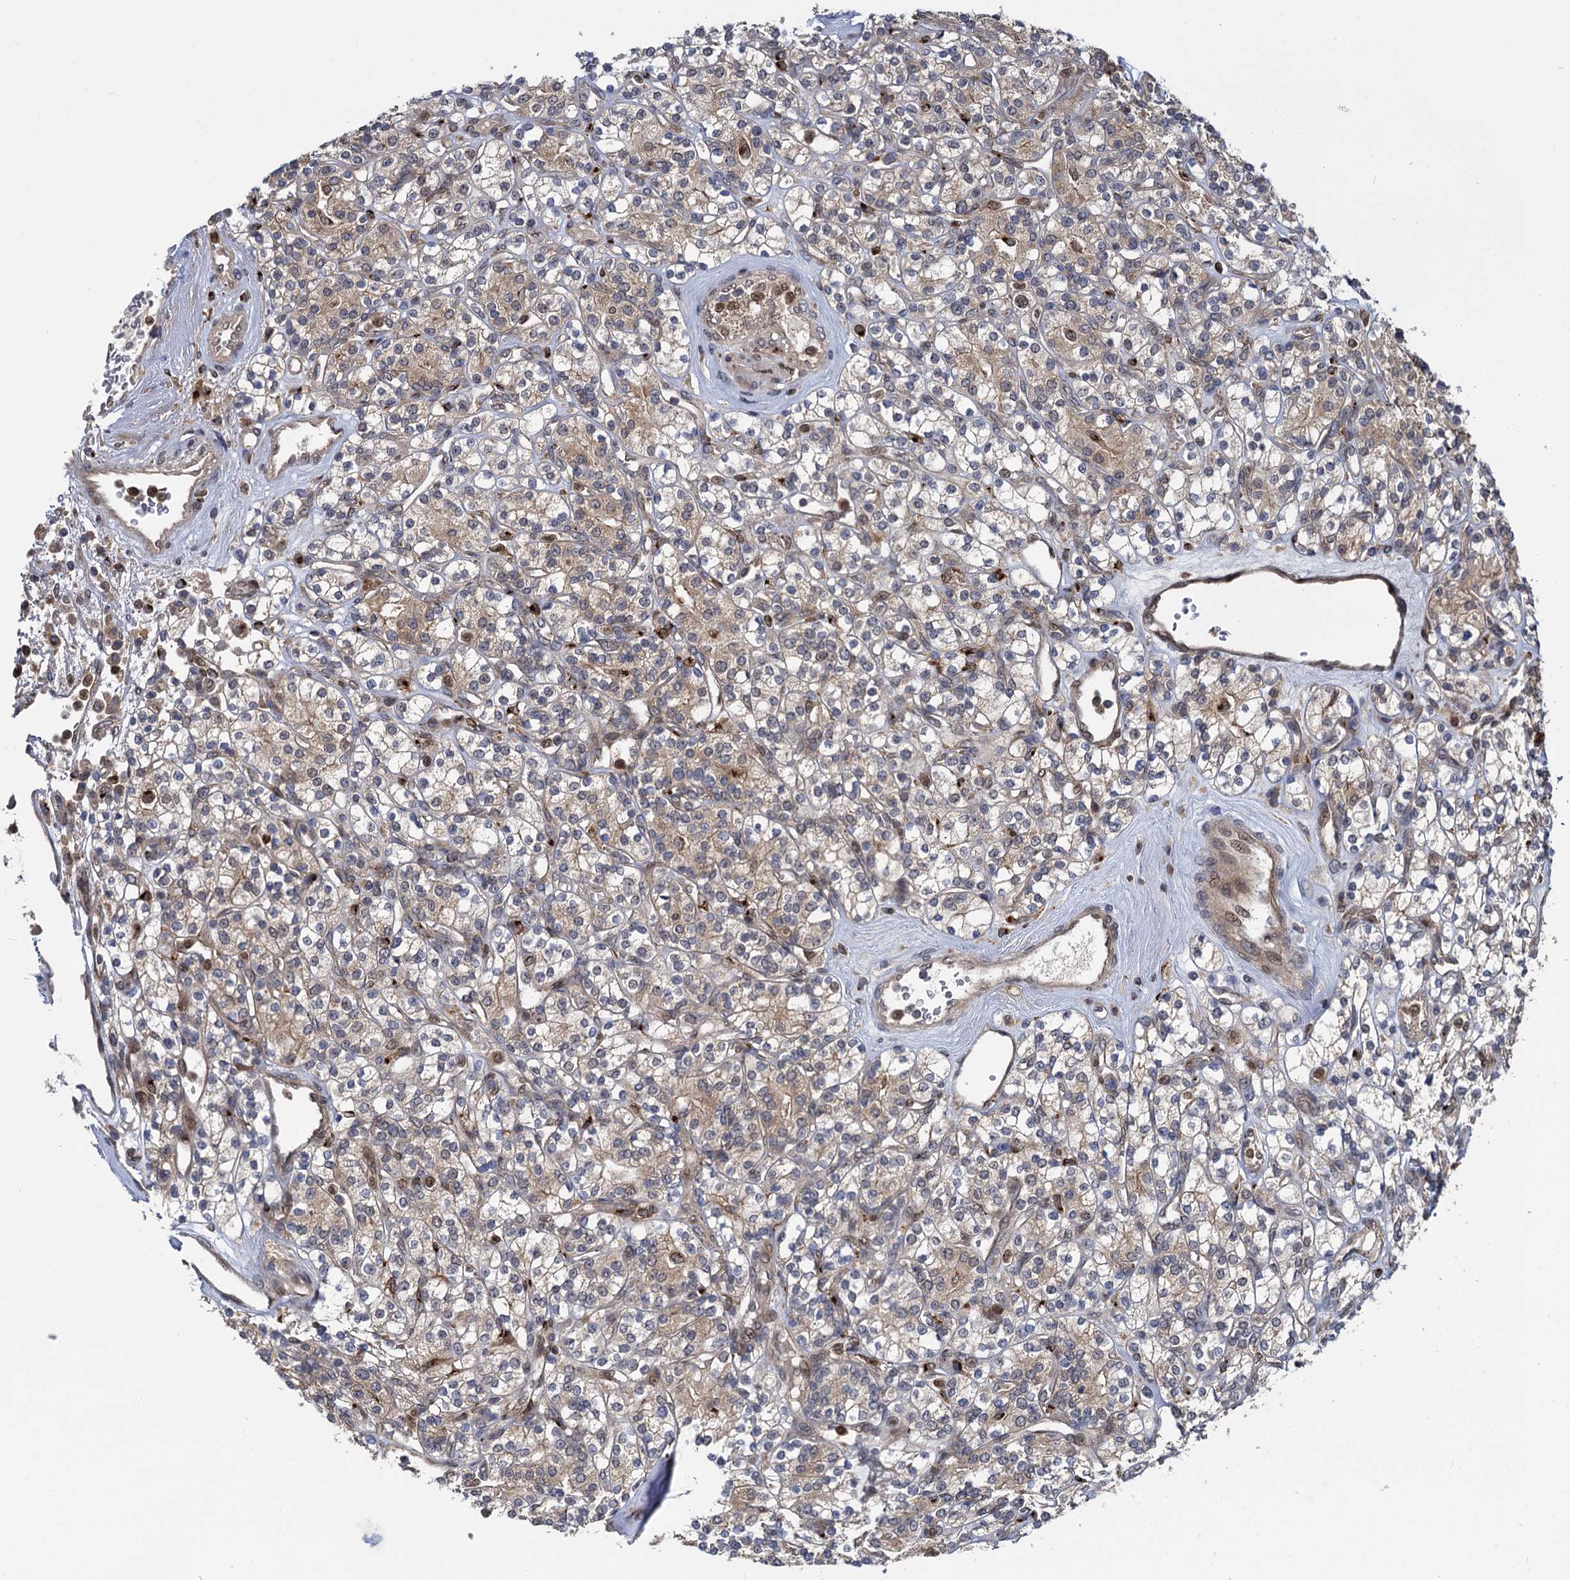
{"staining": {"intensity": "weak", "quantity": ">75%", "location": "cytoplasmic/membranous"}, "tissue": "renal cancer", "cell_type": "Tumor cells", "image_type": "cancer", "snomed": [{"axis": "morphology", "description": "Adenocarcinoma, NOS"}, {"axis": "topography", "description": "Kidney"}], "caption": "IHC micrograph of human renal cancer (adenocarcinoma) stained for a protein (brown), which exhibits low levels of weak cytoplasmic/membranous positivity in approximately >75% of tumor cells.", "gene": "GAL3ST4", "patient": {"sex": "male", "age": 77}}